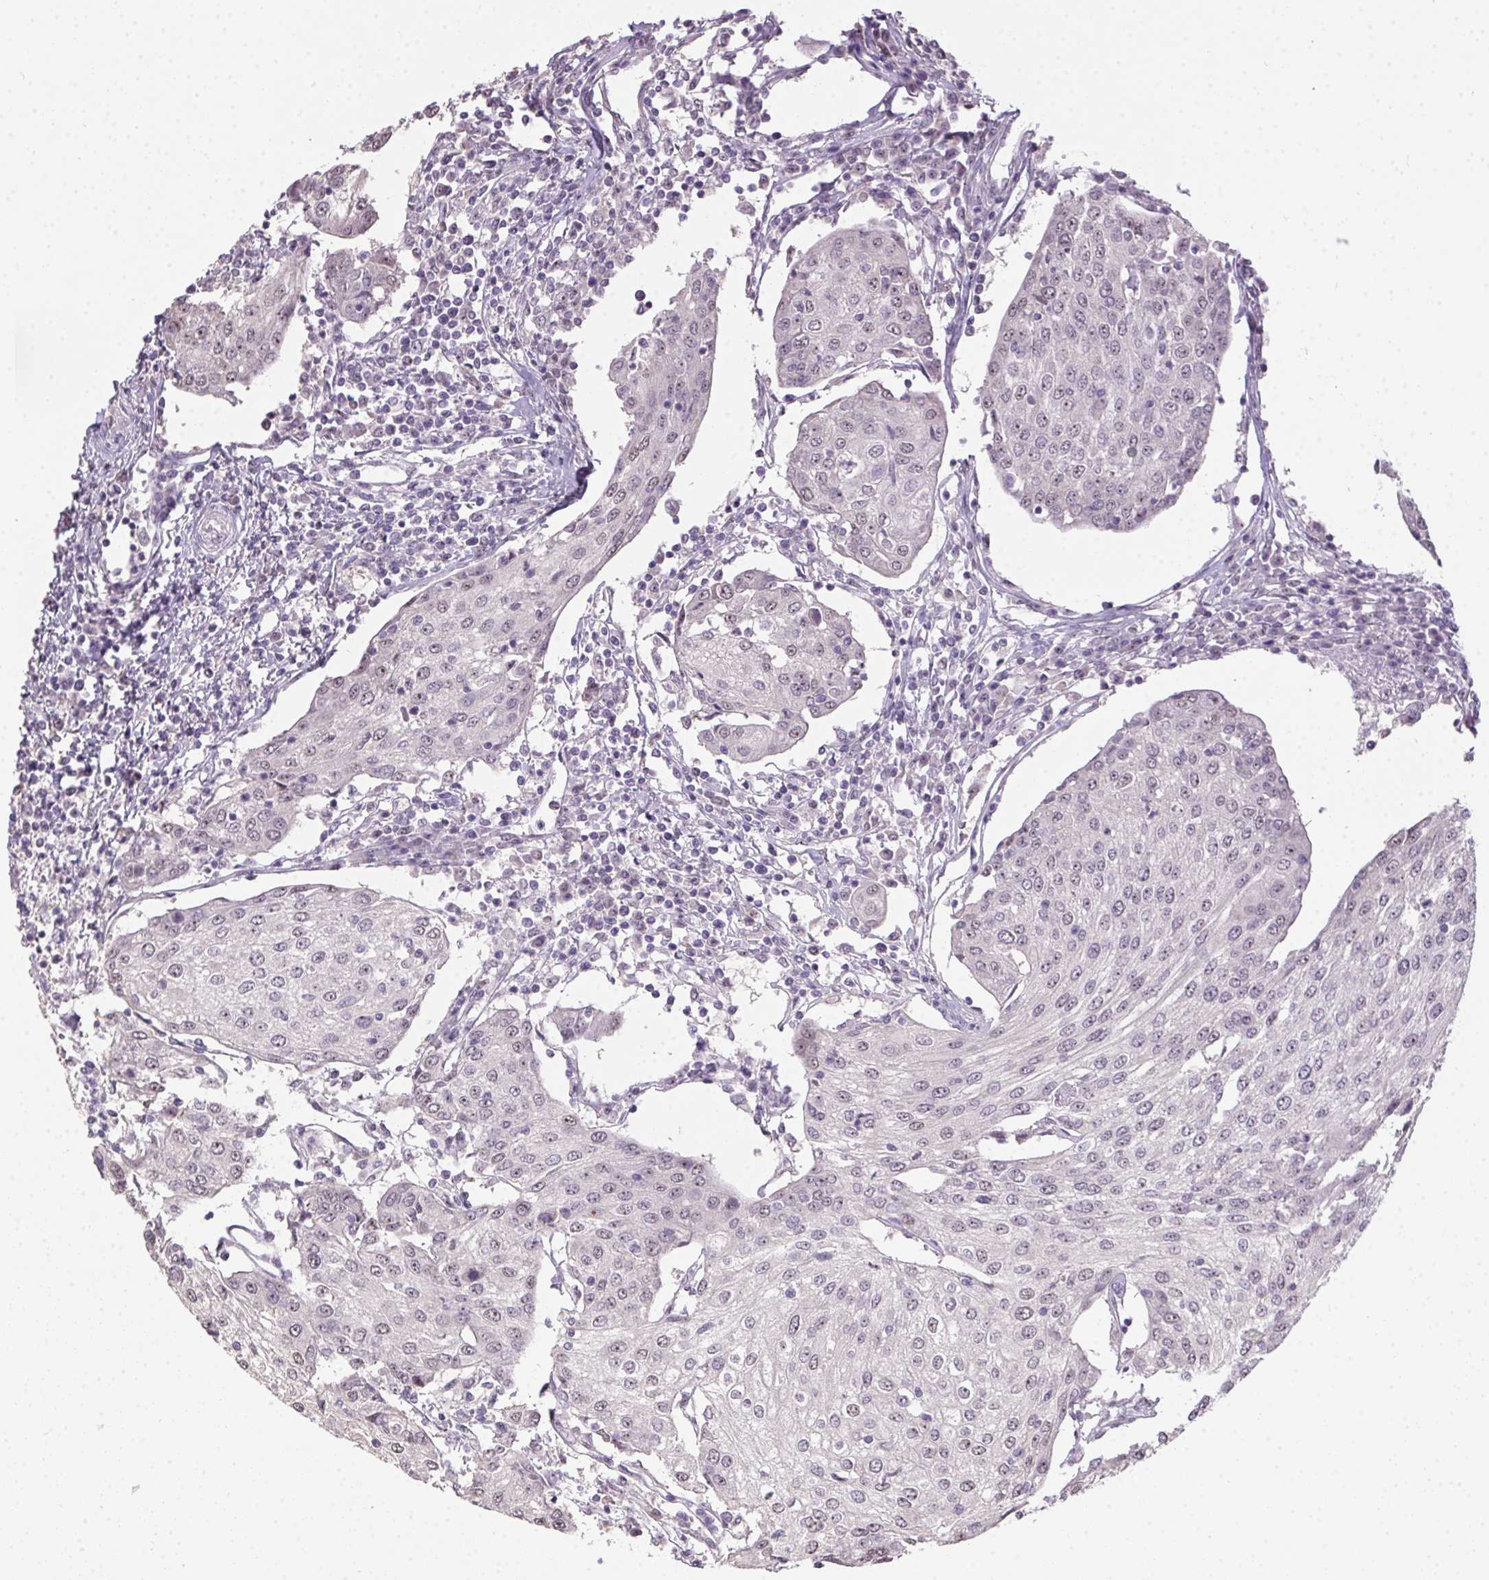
{"staining": {"intensity": "weak", "quantity": "25%-75%", "location": "nuclear"}, "tissue": "urothelial cancer", "cell_type": "Tumor cells", "image_type": "cancer", "snomed": [{"axis": "morphology", "description": "Urothelial carcinoma, High grade"}, {"axis": "topography", "description": "Urinary bladder"}], "caption": "Urothelial carcinoma (high-grade) tissue shows weak nuclear staining in approximately 25%-75% of tumor cells, visualized by immunohistochemistry. (brown staining indicates protein expression, while blue staining denotes nuclei).", "gene": "BATF2", "patient": {"sex": "female", "age": 85}}